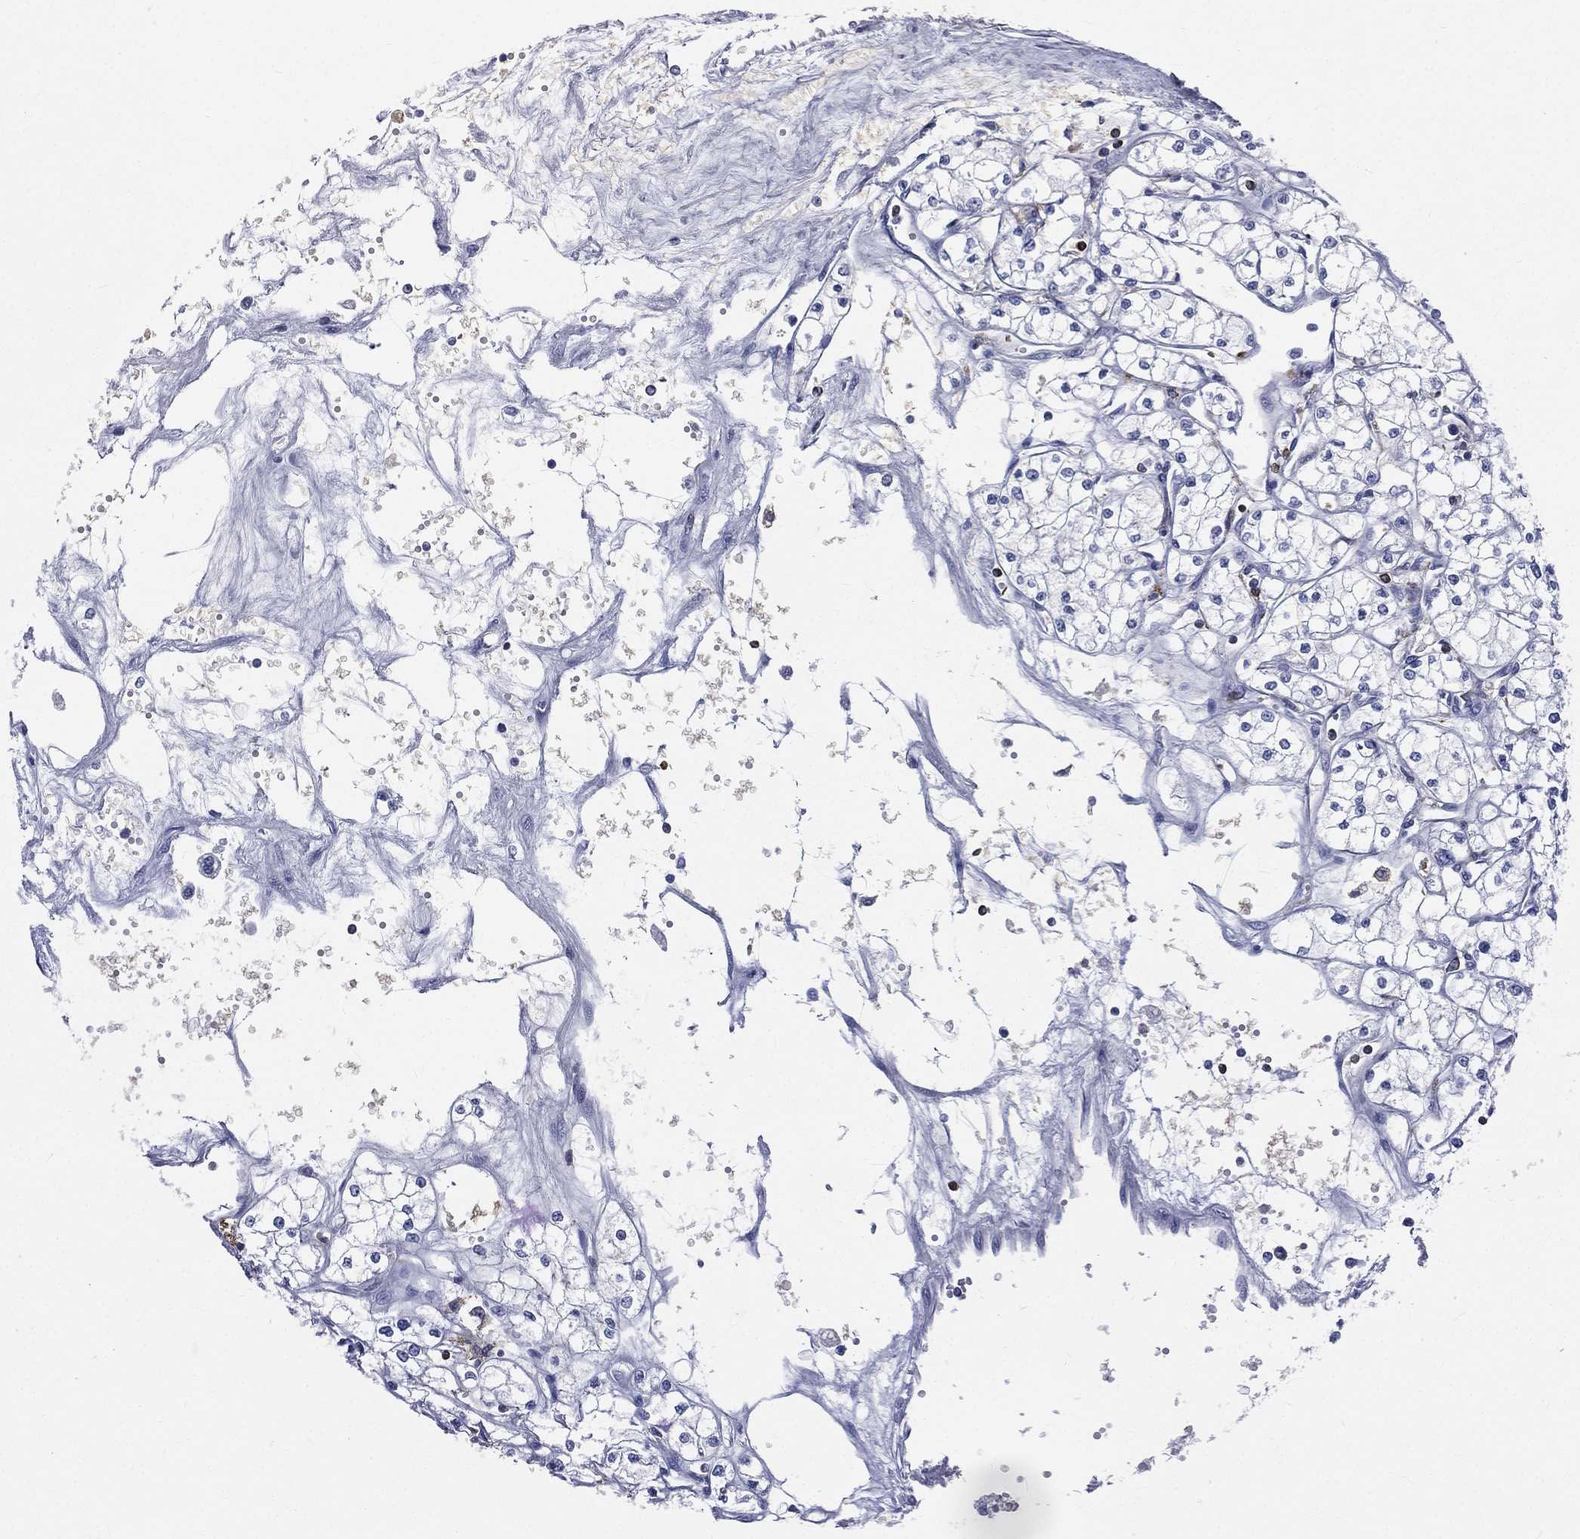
{"staining": {"intensity": "negative", "quantity": "none", "location": "none"}, "tissue": "renal cancer", "cell_type": "Tumor cells", "image_type": "cancer", "snomed": [{"axis": "morphology", "description": "Adenocarcinoma, NOS"}, {"axis": "topography", "description": "Kidney"}], "caption": "An immunohistochemistry image of renal cancer is shown. There is no staining in tumor cells of renal cancer.", "gene": "CTSW", "patient": {"sex": "male", "age": 67}}